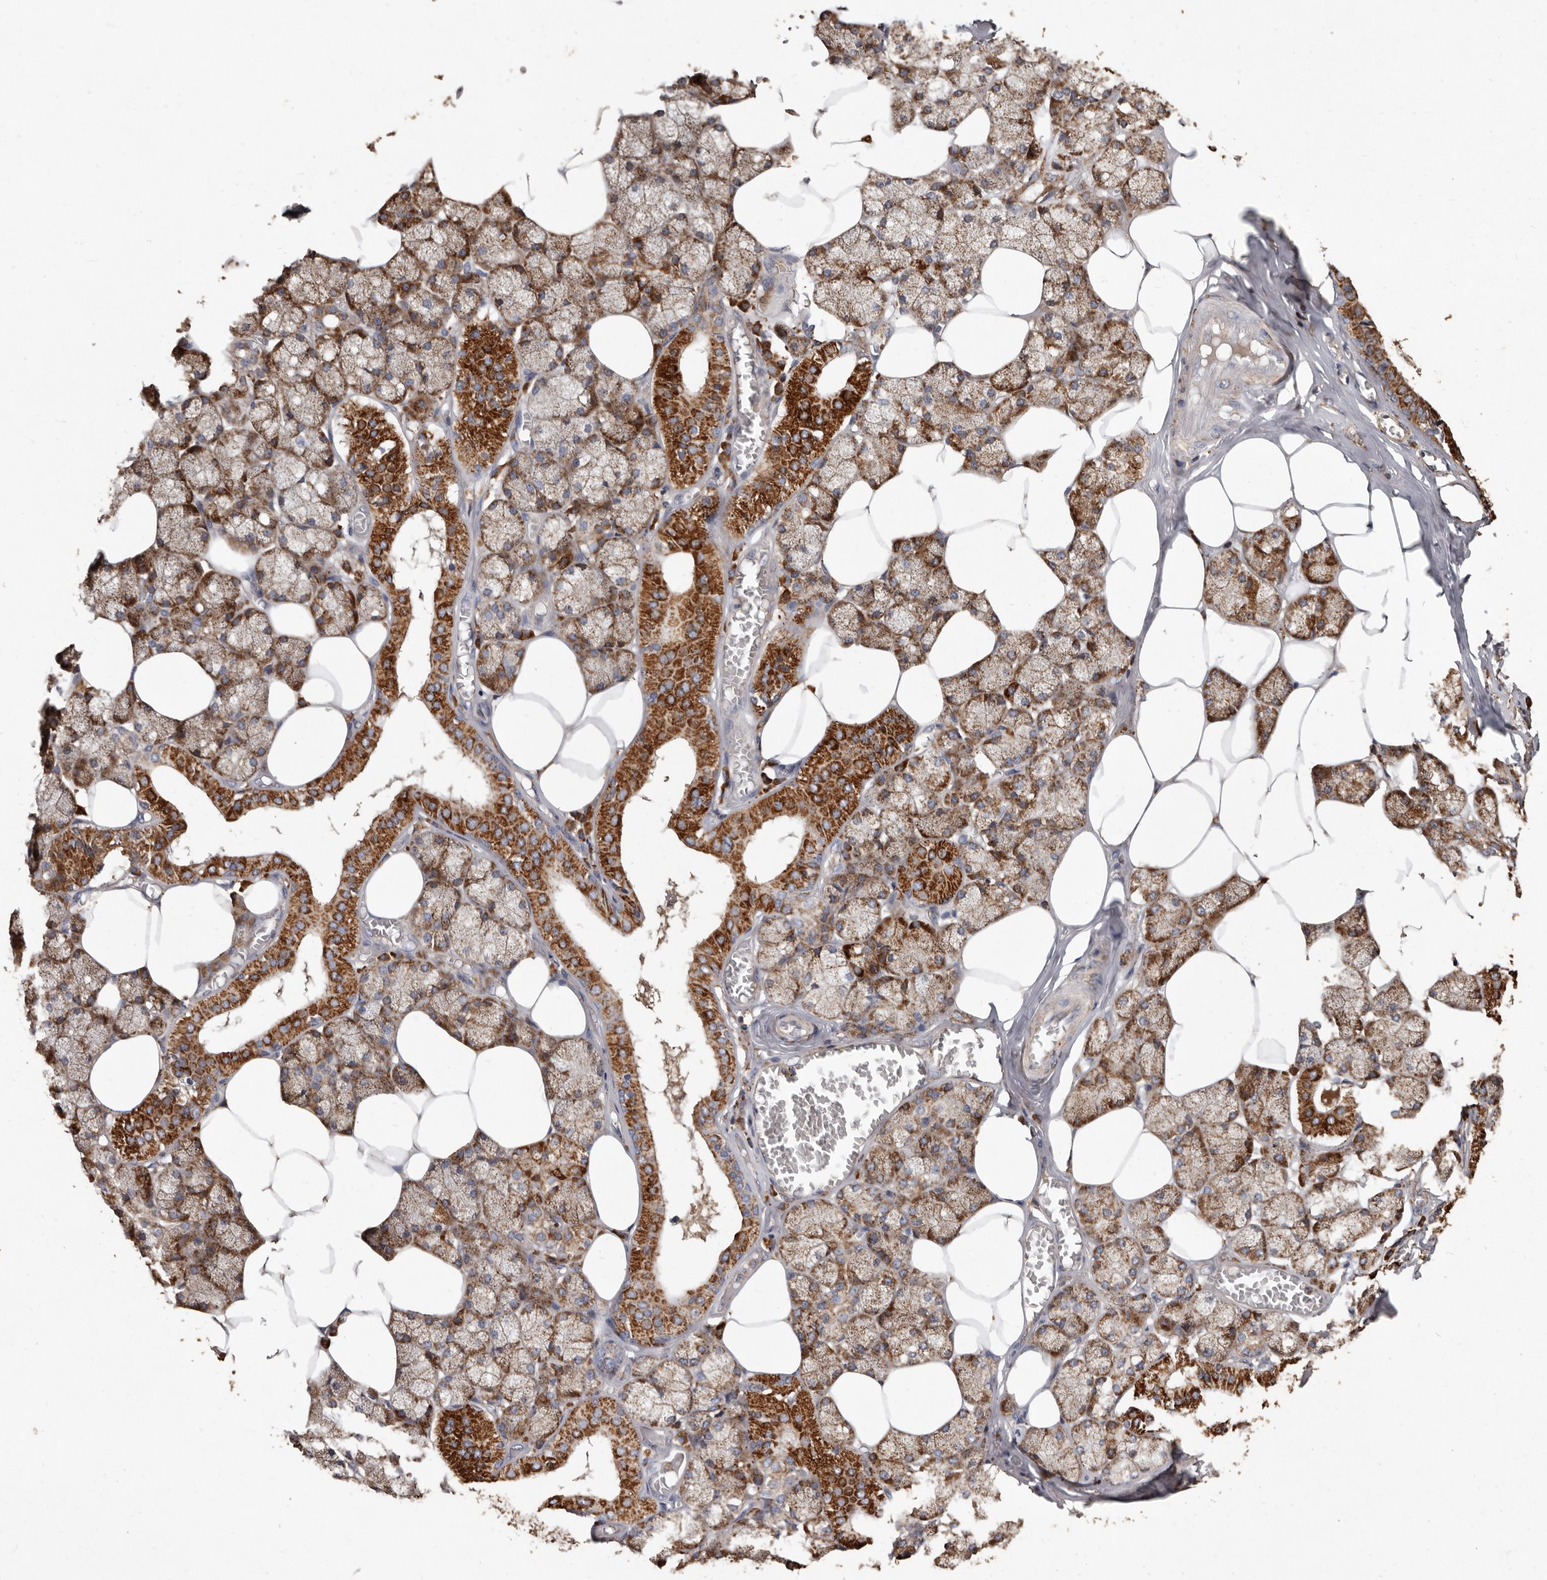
{"staining": {"intensity": "moderate", "quantity": ">75%", "location": "cytoplasmic/membranous"}, "tissue": "salivary gland", "cell_type": "Glandular cells", "image_type": "normal", "snomed": [{"axis": "morphology", "description": "Normal tissue, NOS"}, {"axis": "topography", "description": "Salivary gland"}], "caption": "Human salivary gland stained with a brown dye demonstrates moderate cytoplasmic/membranous positive expression in approximately >75% of glandular cells.", "gene": "OSGIN2", "patient": {"sex": "male", "age": 62}}